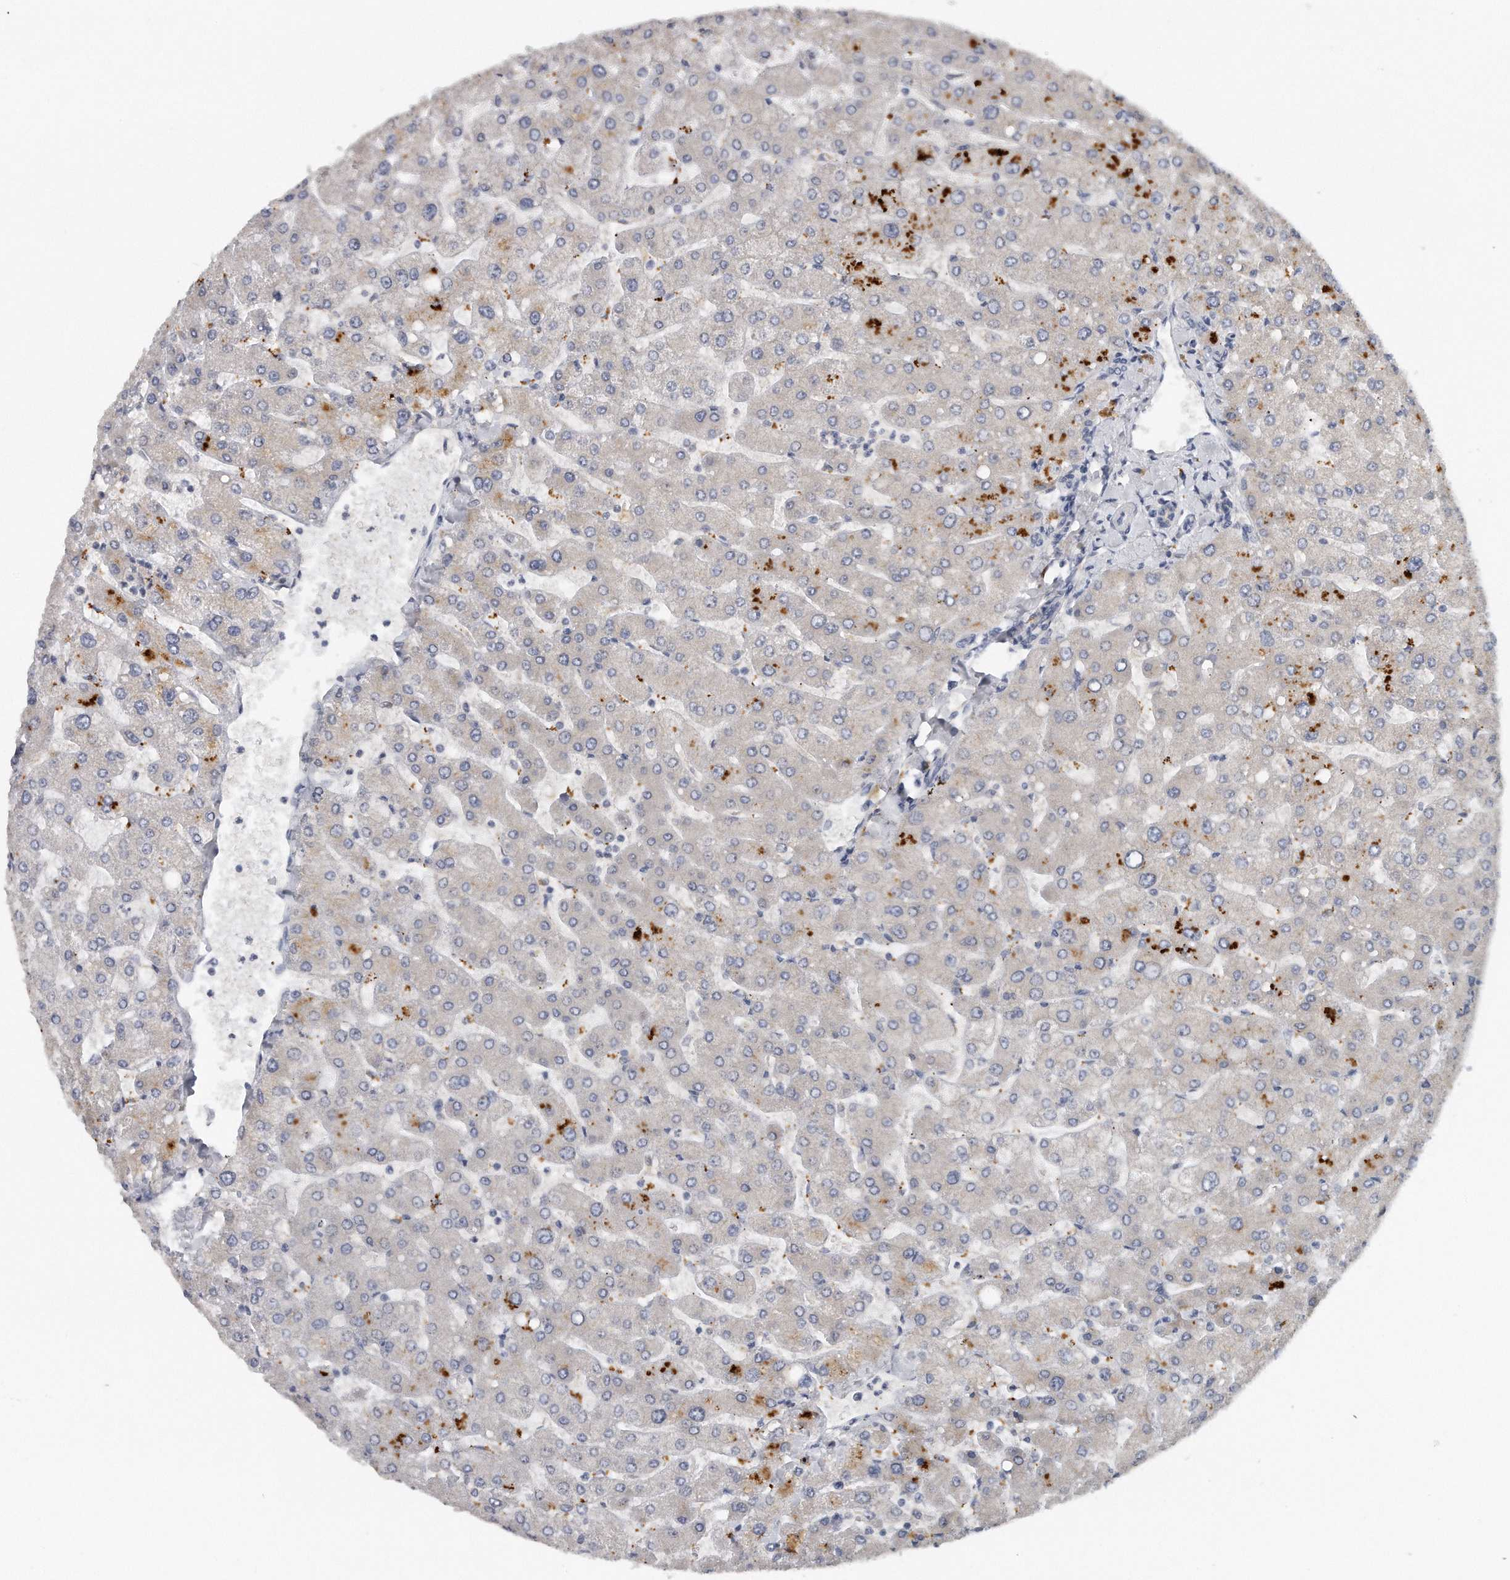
{"staining": {"intensity": "negative", "quantity": "none", "location": "none"}, "tissue": "liver", "cell_type": "Cholangiocytes", "image_type": "normal", "snomed": [{"axis": "morphology", "description": "Normal tissue, NOS"}, {"axis": "topography", "description": "Liver"}], "caption": "IHC micrograph of normal liver: human liver stained with DAB (3,3'-diaminobenzidine) shows no significant protein positivity in cholangiocytes. (DAB (3,3'-diaminobenzidine) immunohistochemistry, high magnification).", "gene": "TRAPPC14", "patient": {"sex": "male", "age": 55}}